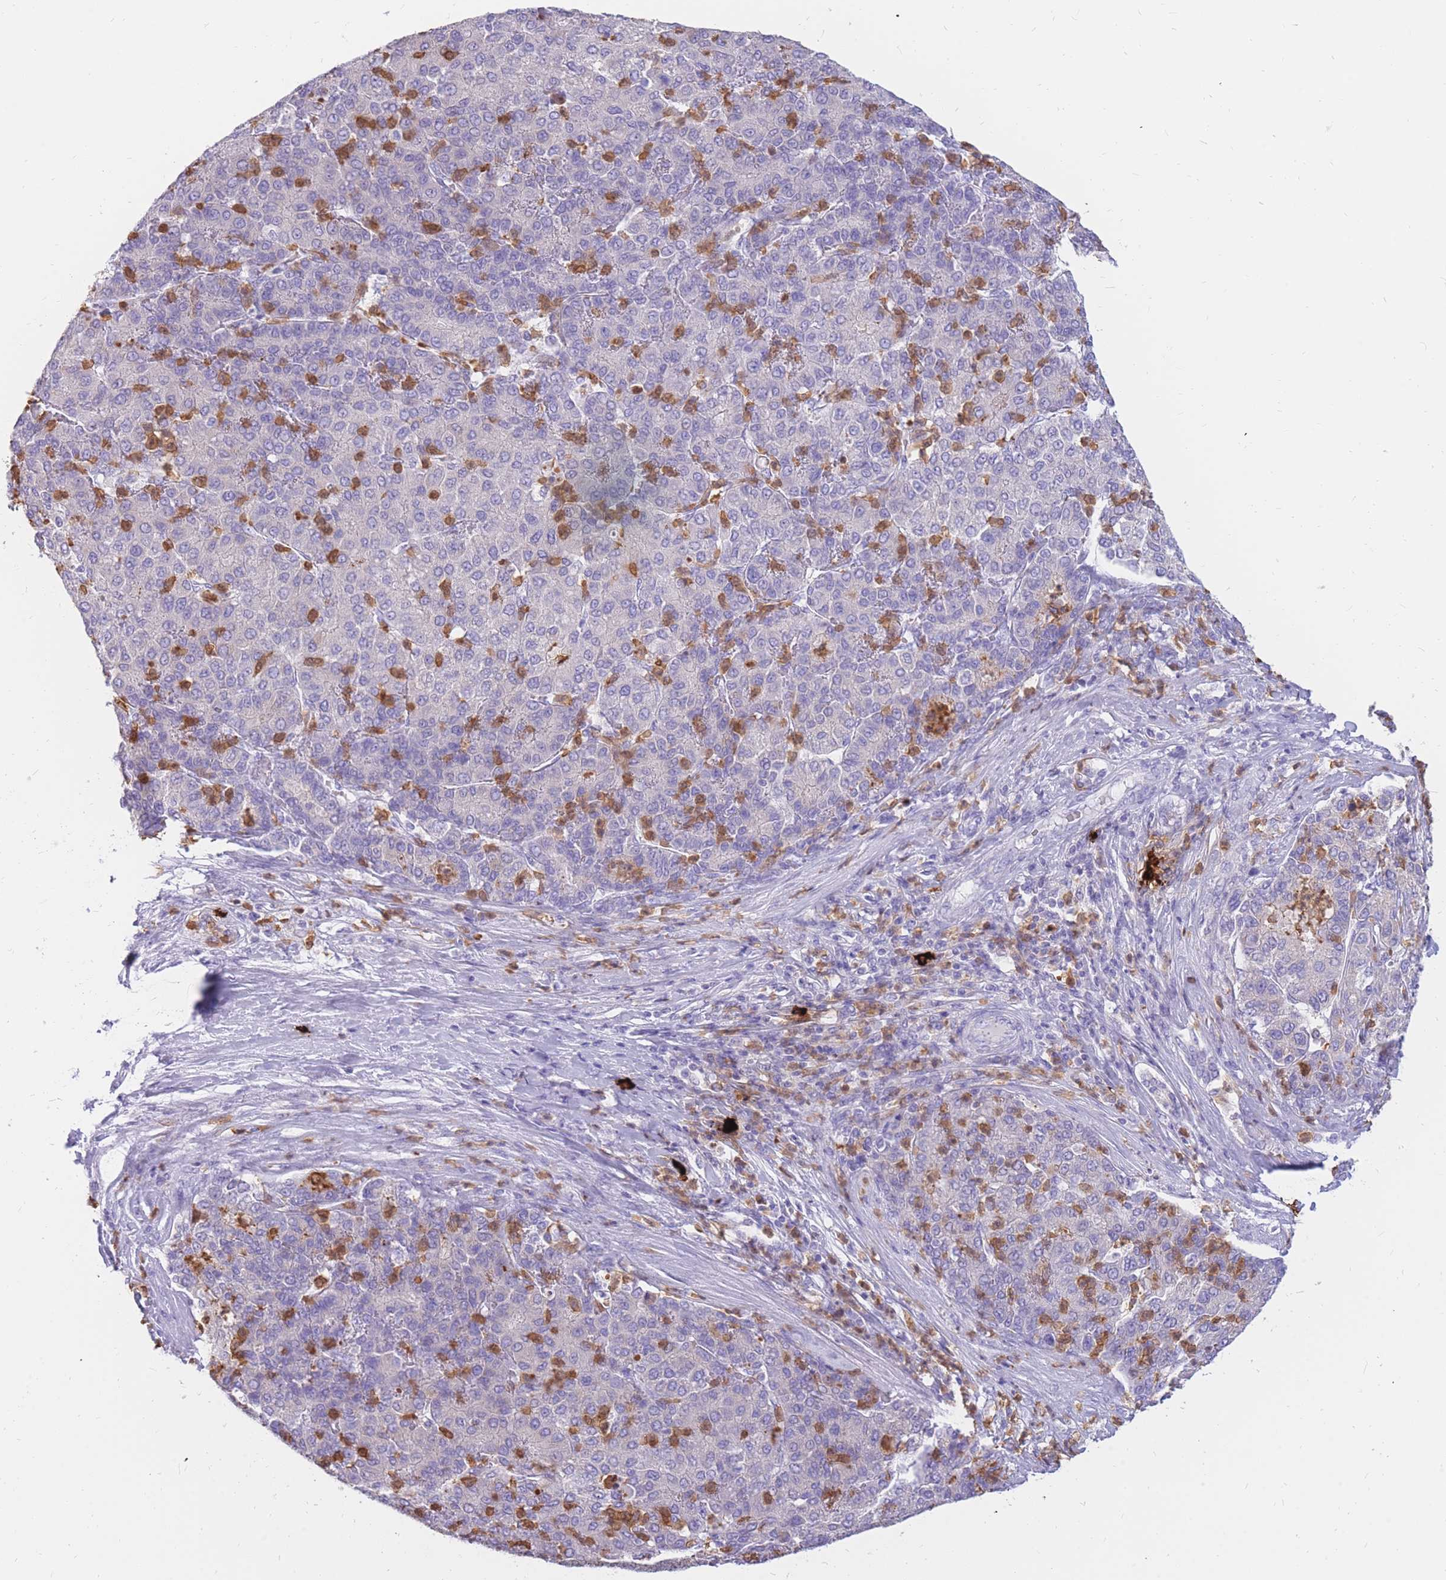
{"staining": {"intensity": "negative", "quantity": "none", "location": "none"}, "tissue": "liver cancer", "cell_type": "Tumor cells", "image_type": "cancer", "snomed": [{"axis": "morphology", "description": "Carcinoma, Hepatocellular, NOS"}, {"axis": "topography", "description": "Liver"}], "caption": "There is no significant expression in tumor cells of hepatocellular carcinoma (liver).", "gene": "TPSAB1", "patient": {"sex": "male", "age": 65}}